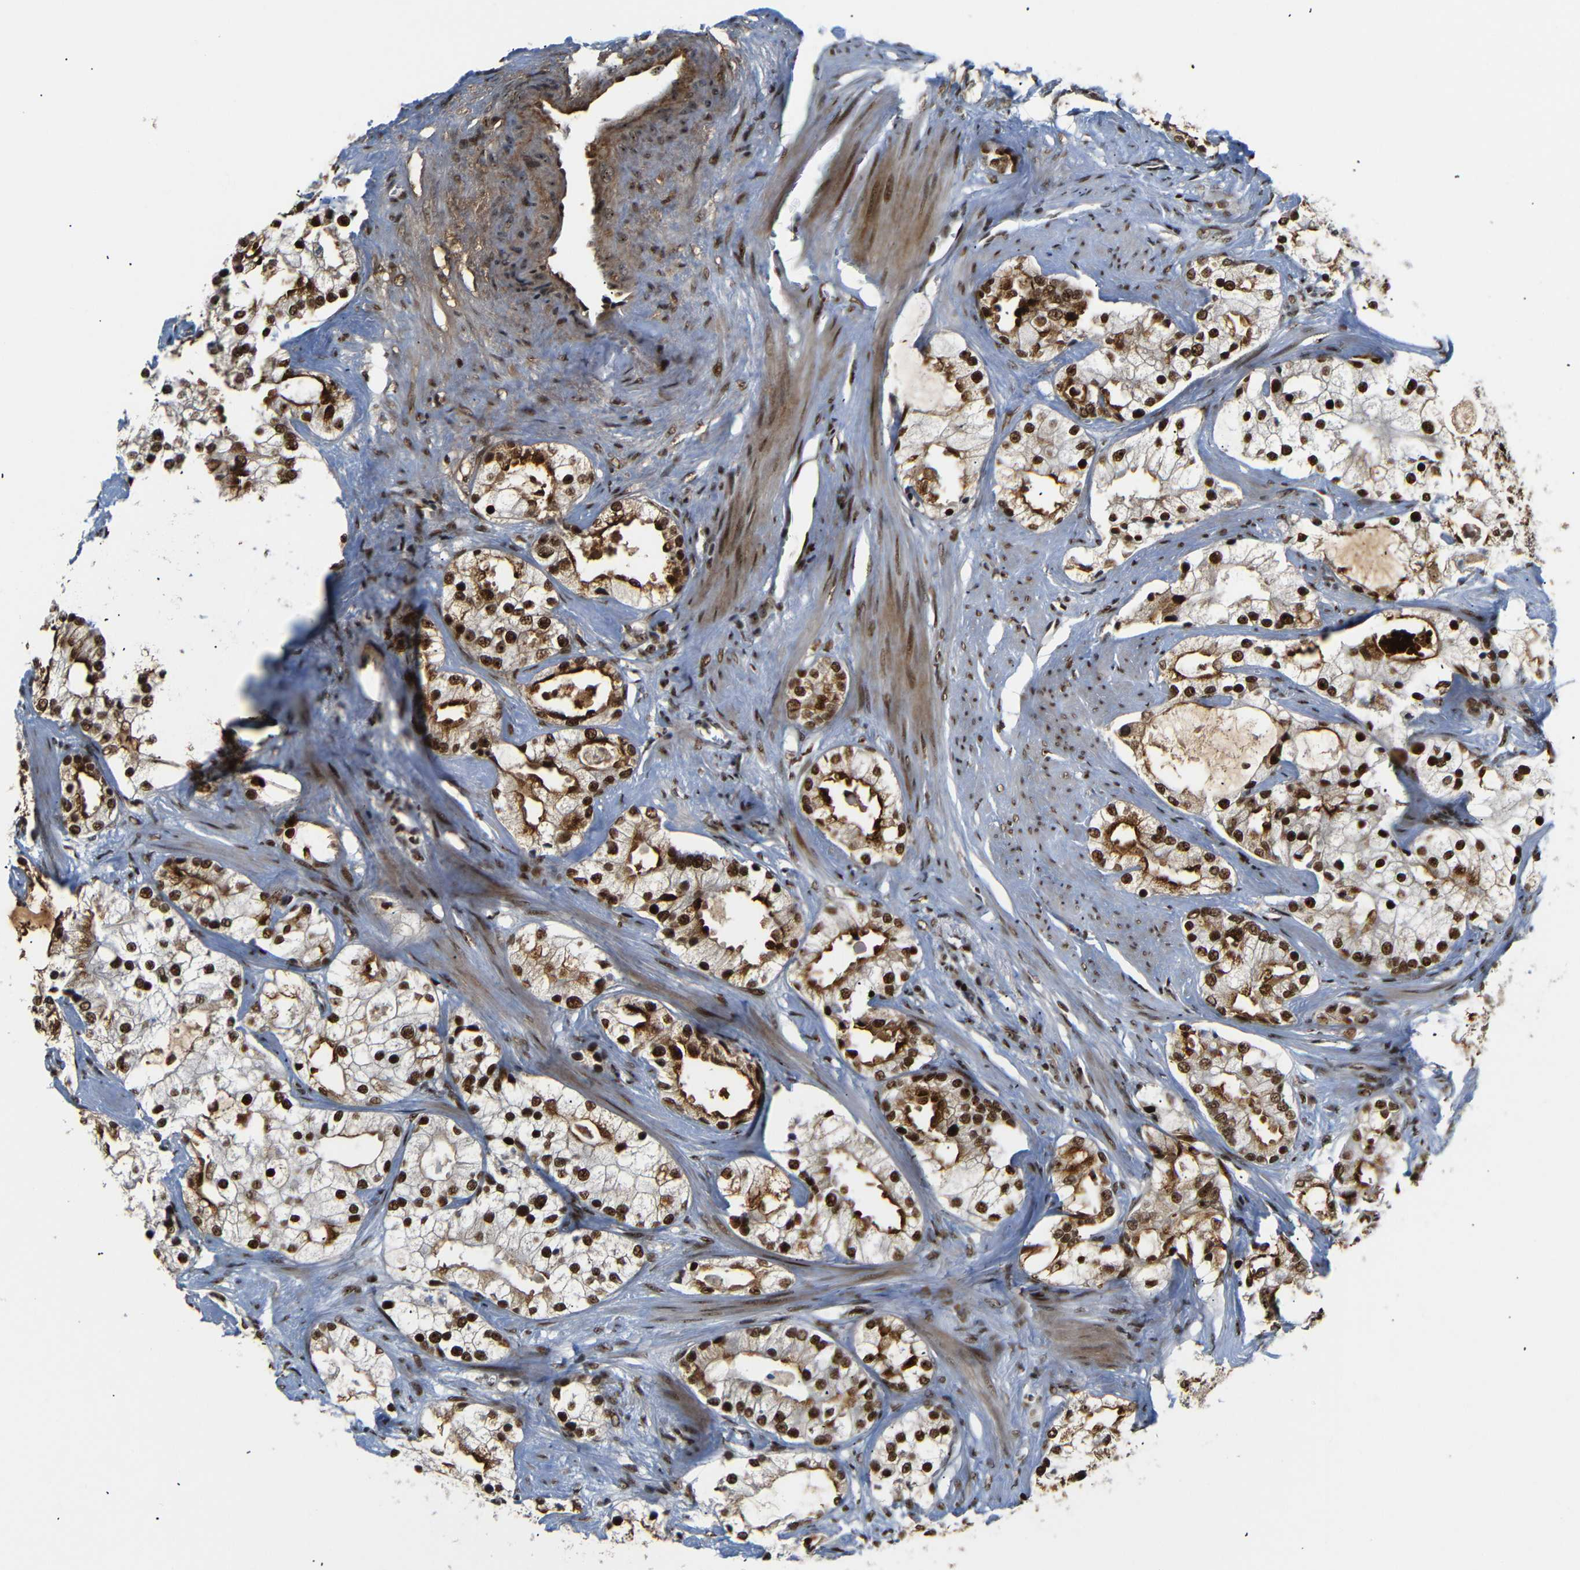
{"staining": {"intensity": "strong", "quantity": ">75%", "location": "nuclear"}, "tissue": "prostate cancer", "cell_type": "Tumor cells", "image_type": "cancer", "snomed": [{"axis": "morphology", "description": "Adenocarcinoma, Low grade"}, {"axis": "topography", "description": "Prostate"}], "caption": "Protein analysis of prostate cancer (low-grade adenocarcinoma) tissue reveals strong nuclear staining in approximately >75% of tumor cells.", "gene": "SETDB2", "patient": {"sex": "male", "age": 58}}